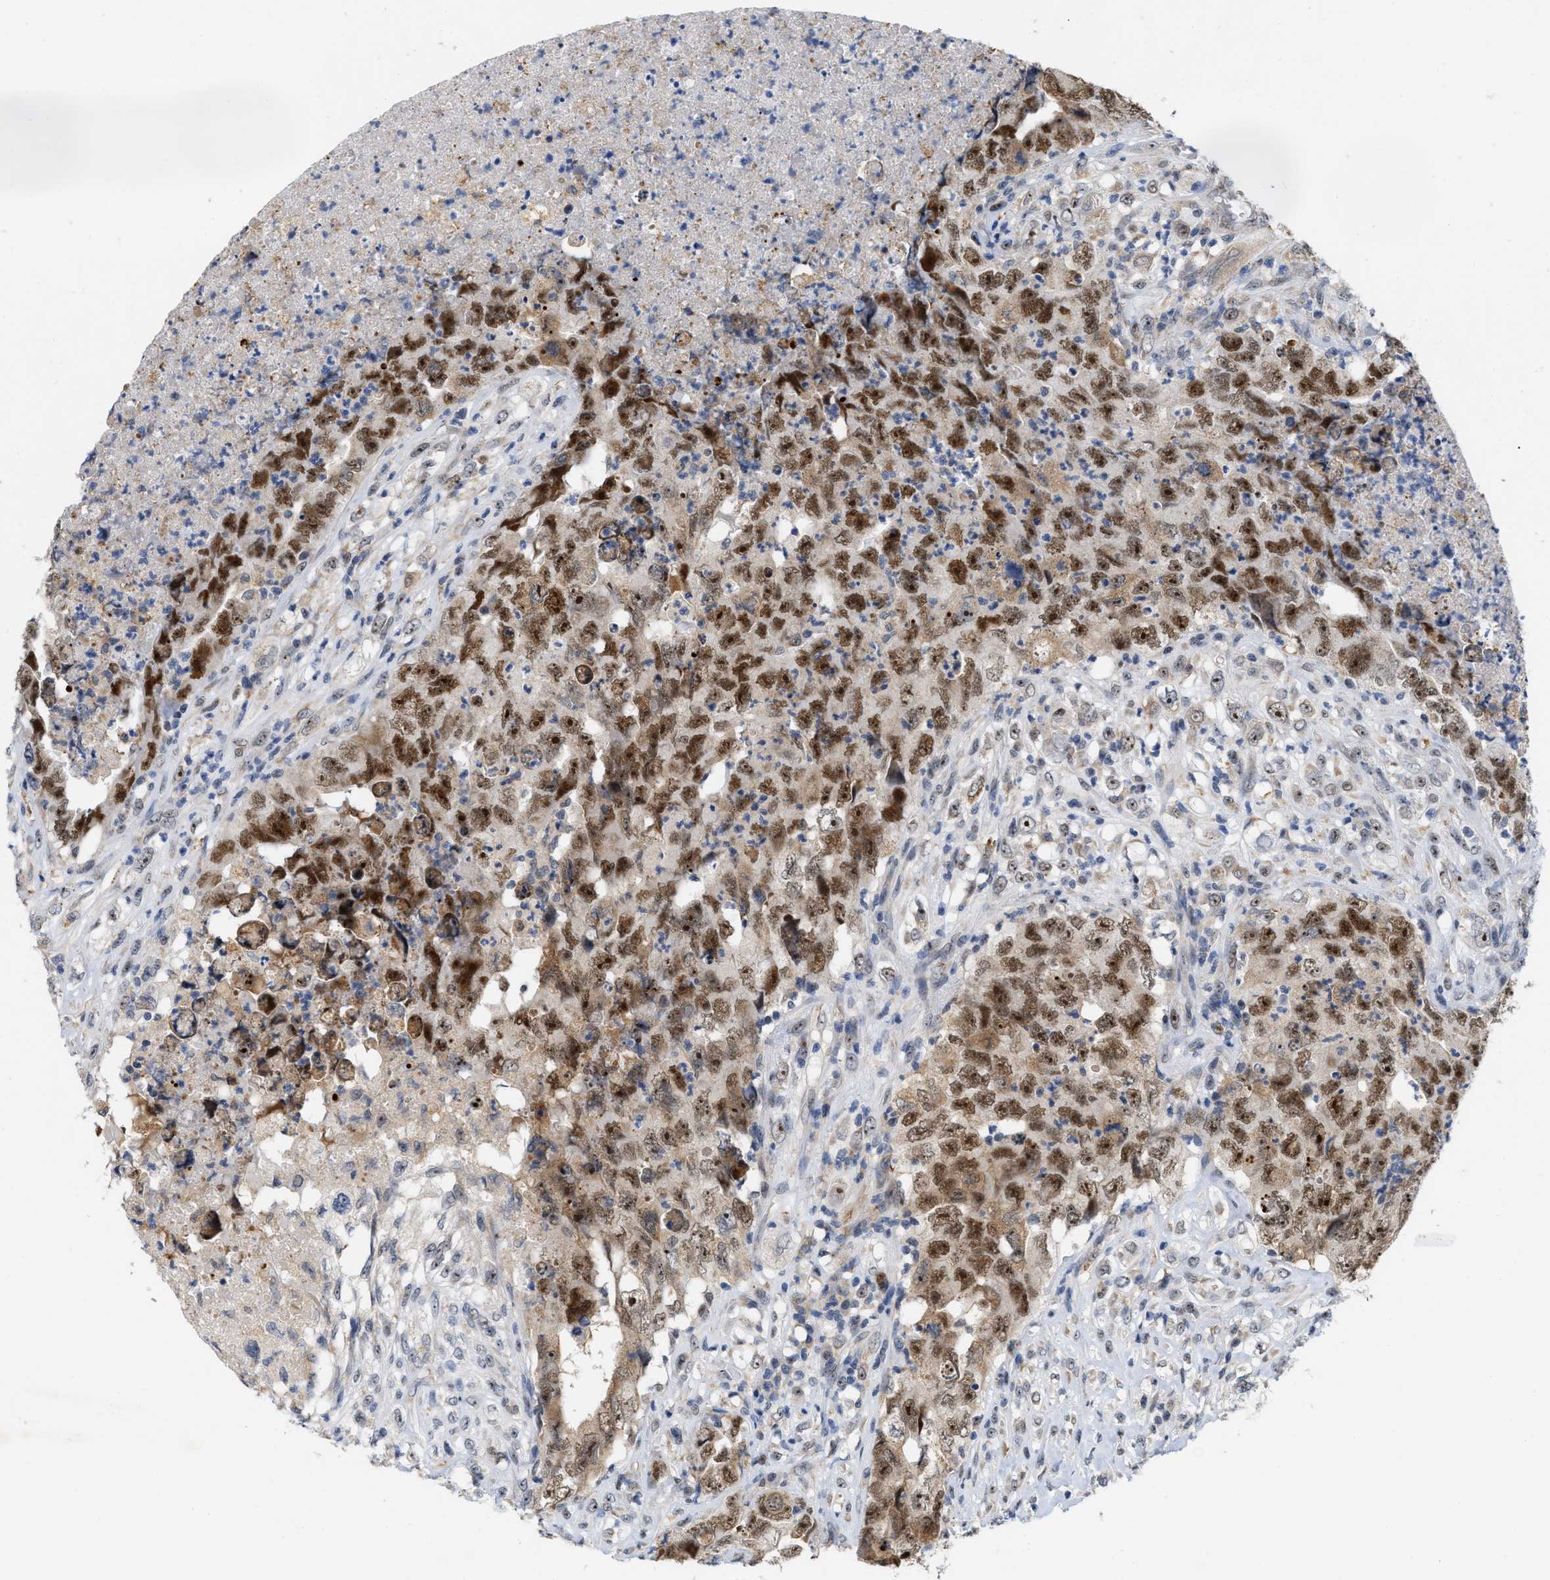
{"staining": {"intensity": "moderate", "quantity": ">75%", "location": "nuclear"}, "tissue": "testis cancer", "cell_type": "Tumor cells", "image_type": "cancer", "snomed": [{"axis": "morphology", "description": "Carcinoma, Embryonal, NOS"}, {"axis": "topography", "description": "Testis"}], "caption": "Testis cancer stained with a brown dye shows moderate nuclear positive positivity in about >75% of tumor cells.", "gene": "ELAC2", "patient": {"sex": "male", "age": 32}}